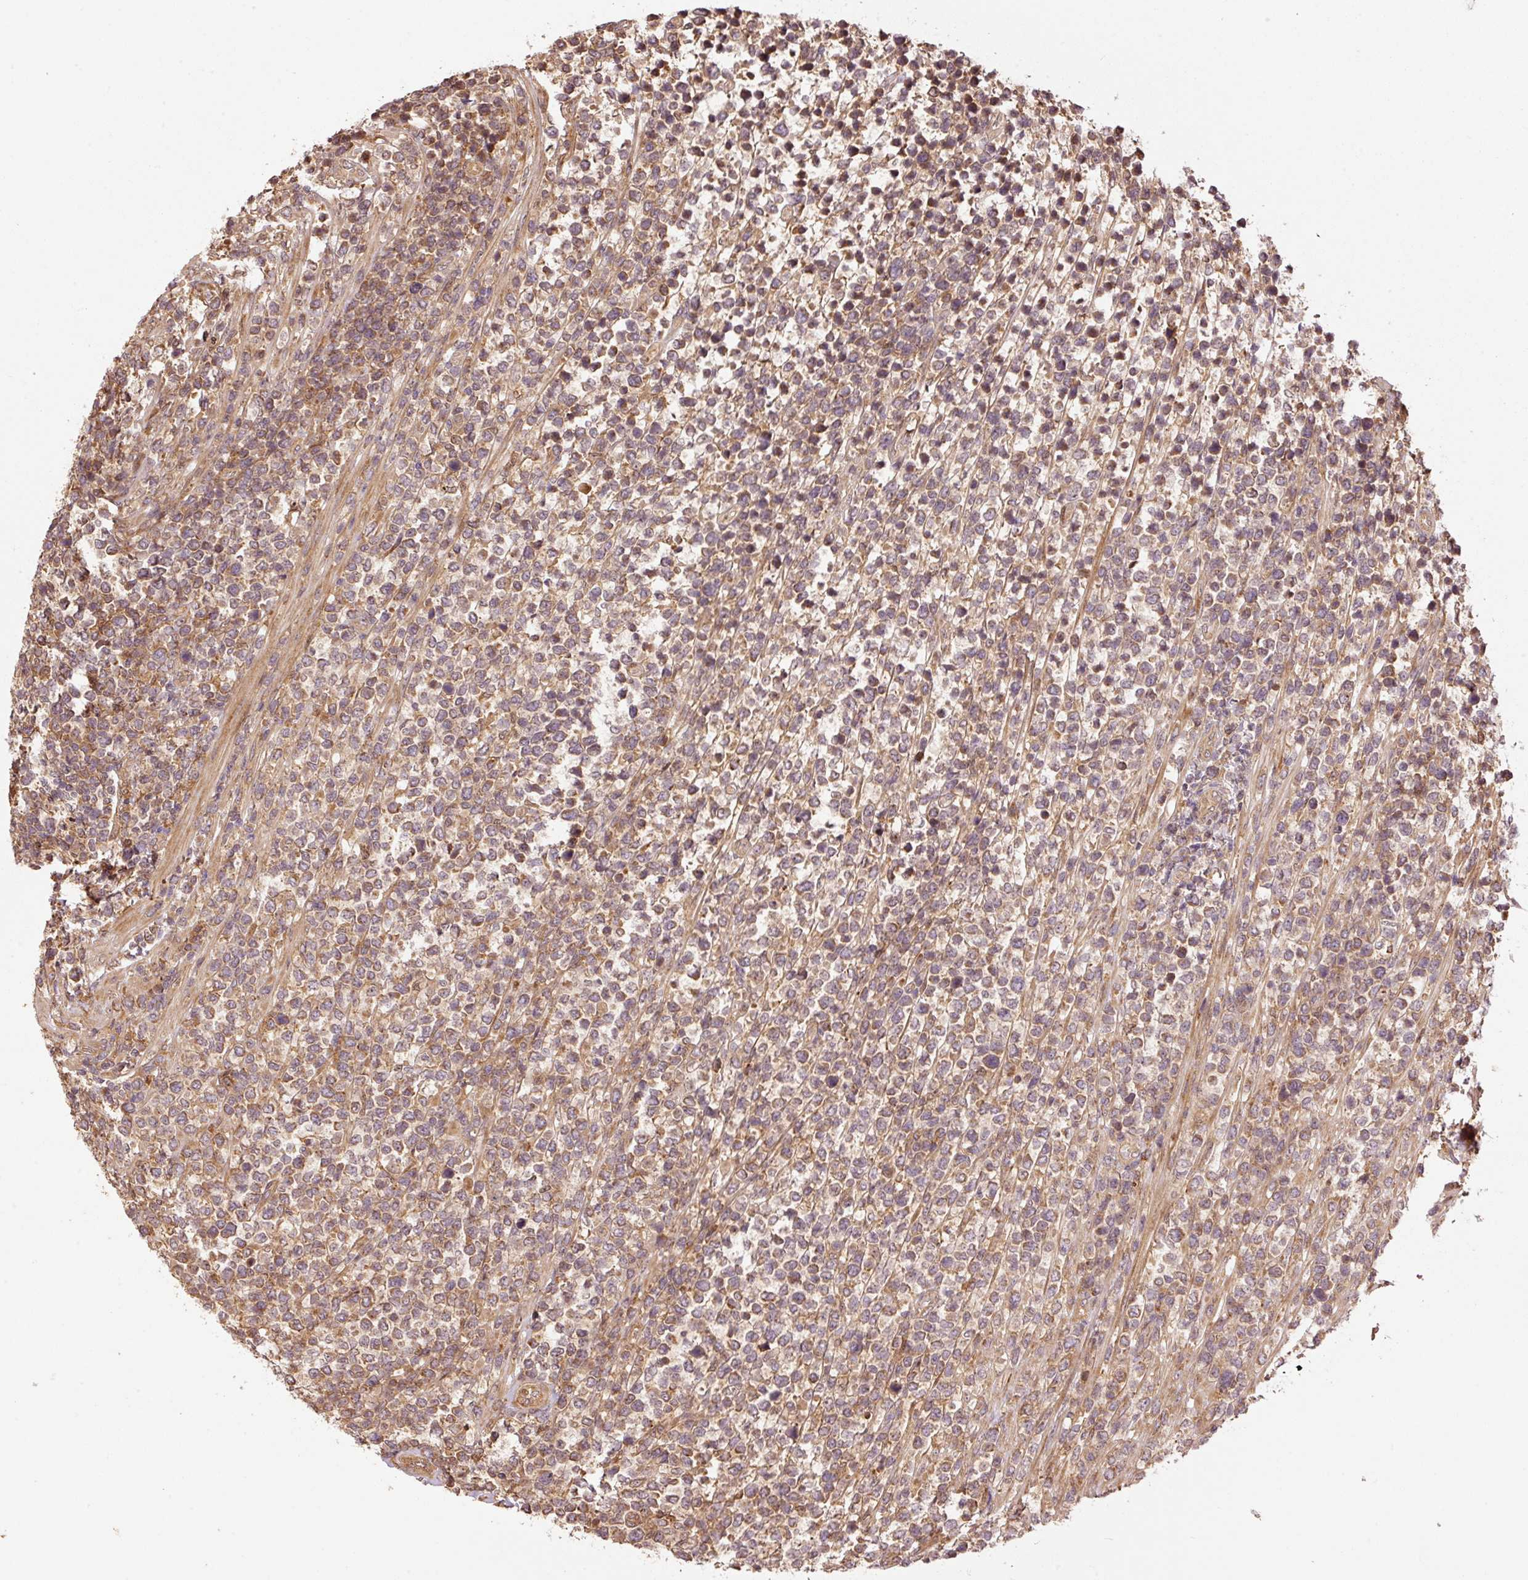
{"staining": {"intensity": "moderate", "quantity": ">75%", "location": "cytoplasmic/membranous"}, "tissue": "lymphoma", "cell_type": "Tumor cells", "image_type": "cancer", "snomed": [{"axis": "morphology", "description": "Malignant lymphoma, non-Hodgkin's type, High grade"}, {"axis": "topography", "description": "Soft tissue"}], "caption": "Lymphoma stained with immunohistochemistry (IHC) shows moderate cytoplasmic/membranous positivity in about >75% of tumor cells.", "gene": "OXER1", "patient": {"sex": "female", "age": 56}}